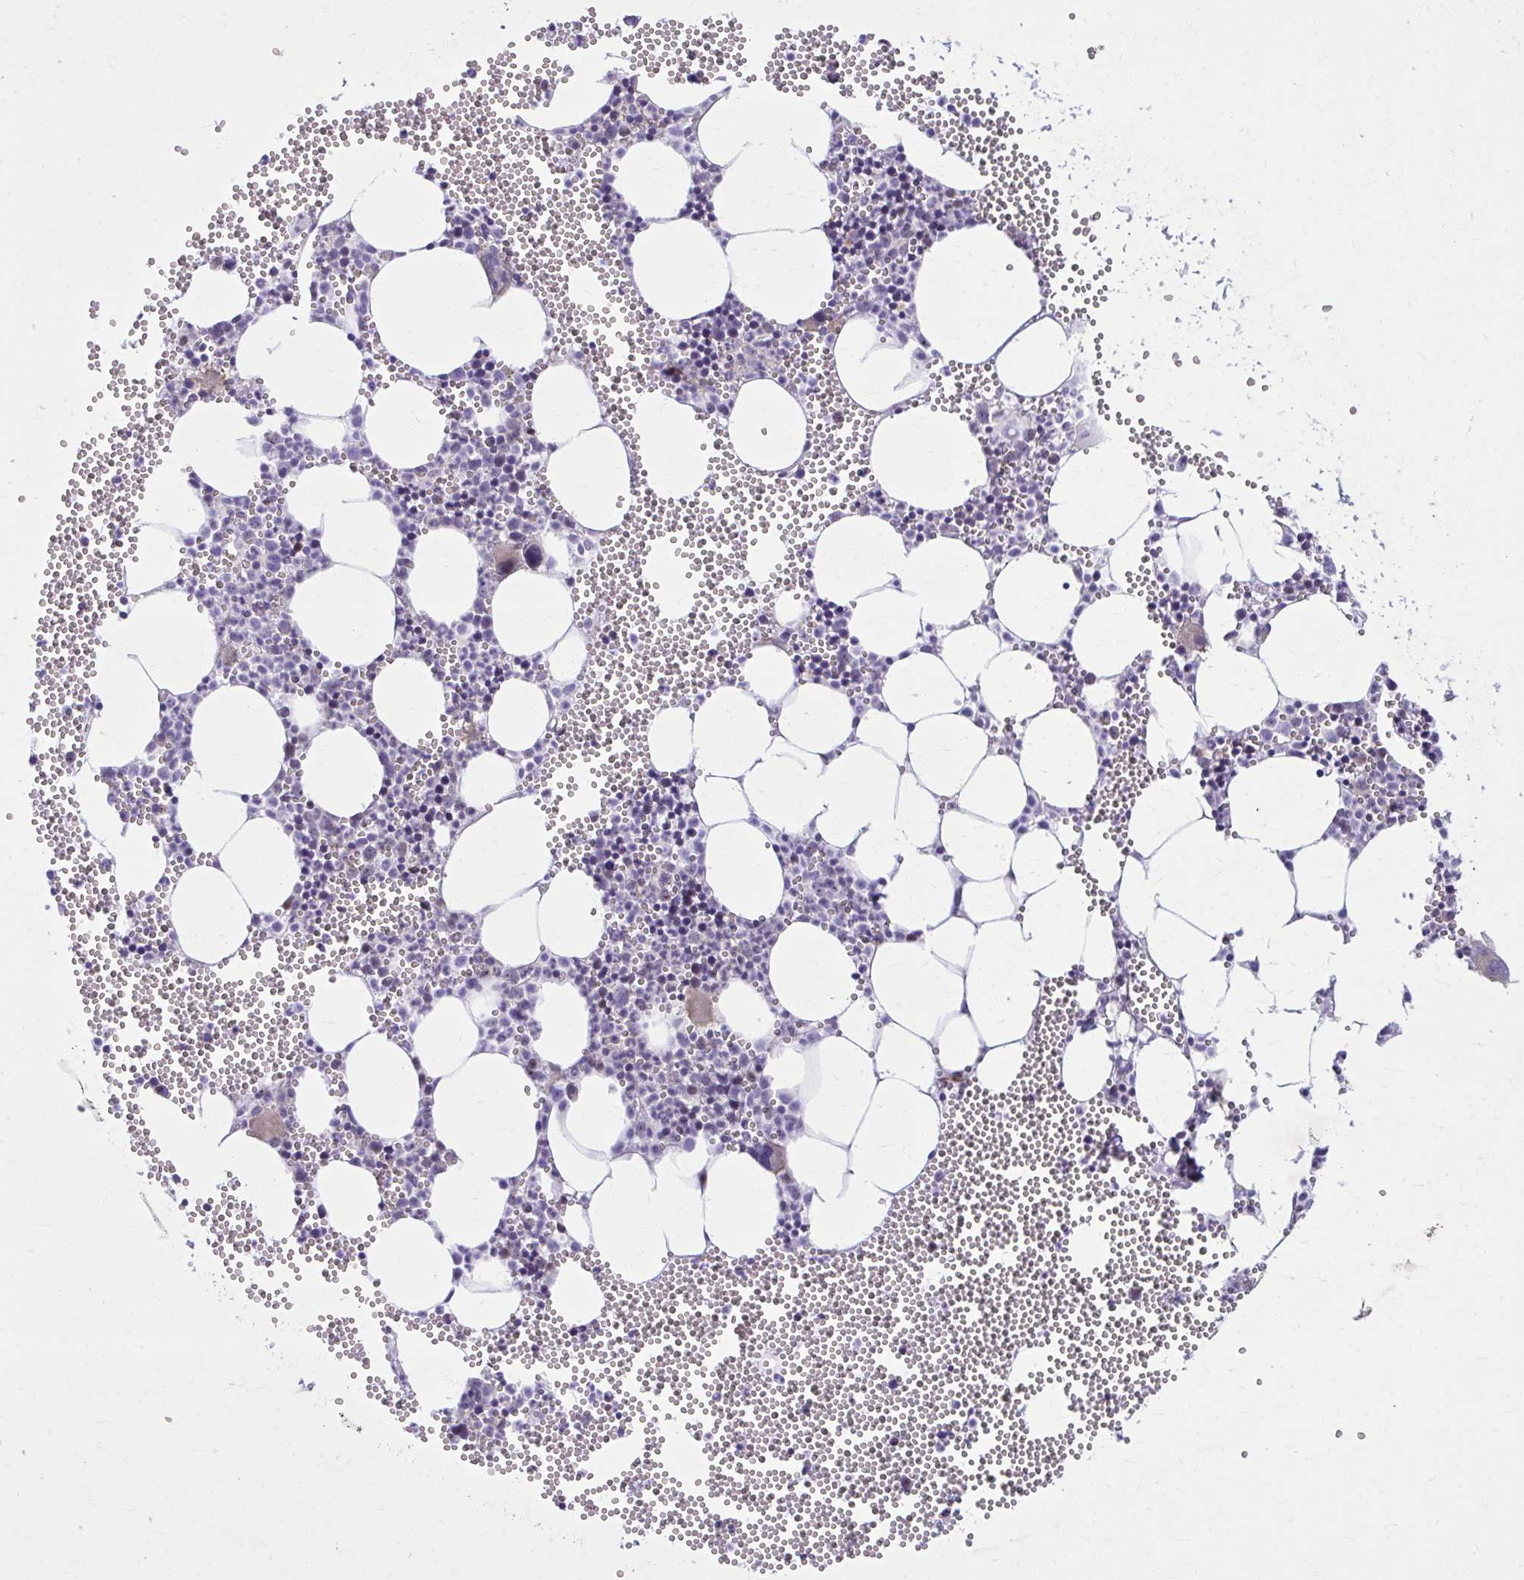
{"staining": {"intensity": "negative", "quantity": "none", "location": "none"}, "tissue": "bone marrow", "cell_type": "Hematopoietic cells", "image_type": "normal", "snomed": [{"axis": "morphology", "description": "Normal tissue, NOS"}, {"axis": "topography", "description": "Bone marrow"}], "caption": "The image exhibits no significant expression in hematopoietic cells of bone marrow.", "gene": "LRRC4B", "patient": {"sex": "female", "age": 80}}